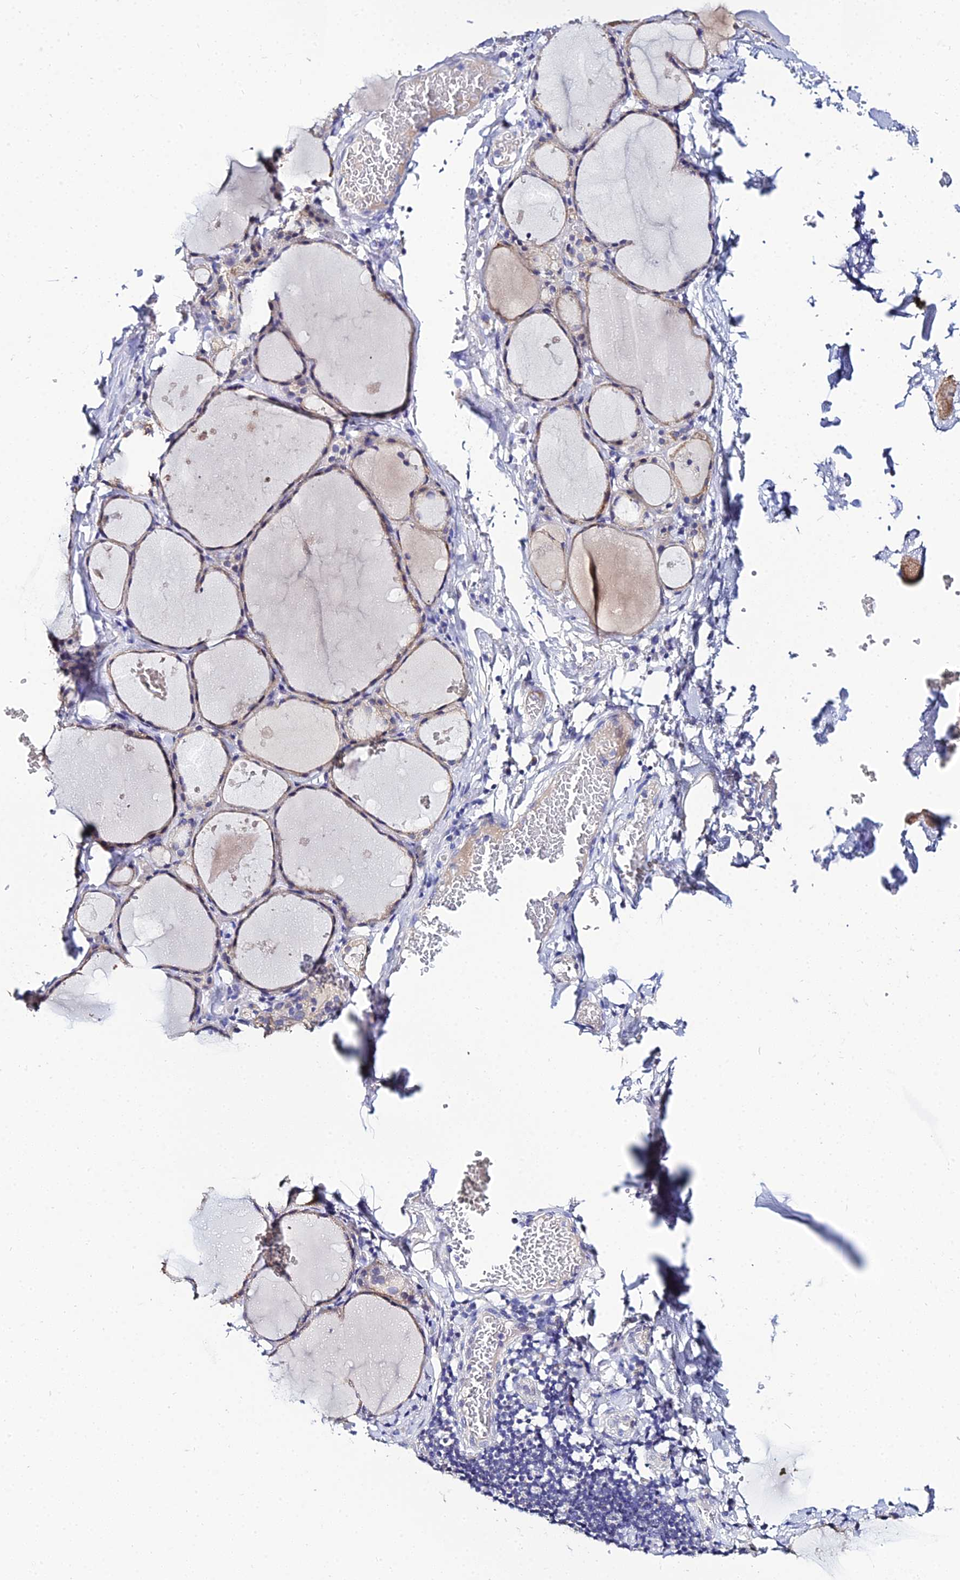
{"staining": {"intensity": "weak", "quantity": ">75%", "location": "cytoplasmic/membranous"}, "tissue": "thyroid gland", "cell_type": "Glandular cells", "image_type": "normal", "snomed": [{"axis": "morphology", "description": "Normal tissue, NOS"}, {"axis": "topography", "description": "Thyroid gland"}], "caption": "An immunohistochemistry (IHC) image of normal tissue is shown. Protein staining in brown shows weak cytoplasmic/membranous positivity in thyroid gland within glandular cells.", "gene": "ZXDA", "patient": {"sex": "male", "age": 56}}